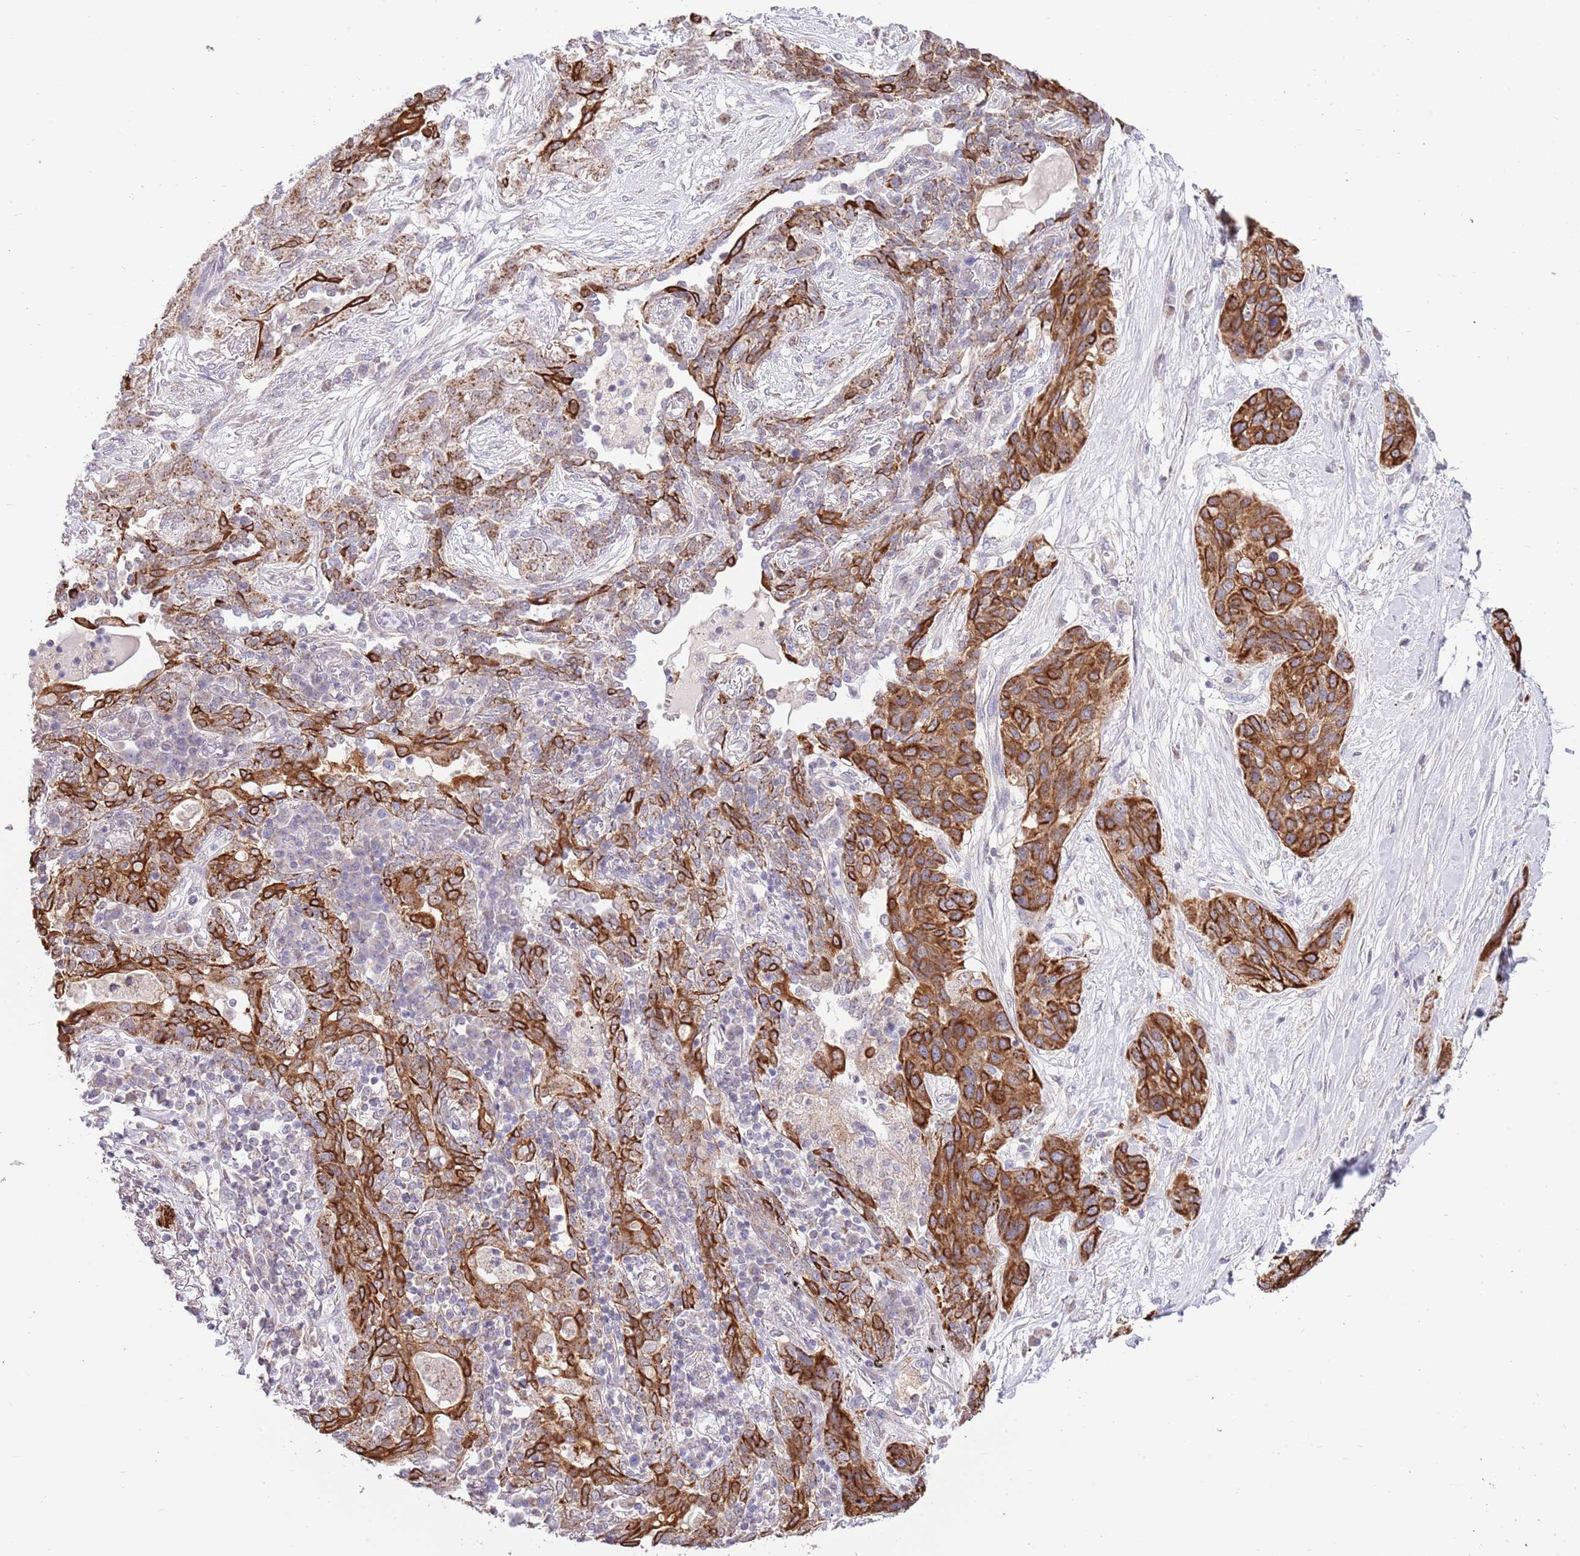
{"staining": {"intensity": "strong", "quantity": ">75%", "location": "cytoplasmic/membranous"}, "tissue": "lung cancer", "cell_type": "Tumor cells", "image_type": "cancer", "snomed": [{"axis": "morphology", "description": "Squamous cell carcinoma, NOS"}, {"axis": "topography", "description": "Lung"}], "caption": "Lung cancer stained with a brown dye displays strong cytoplasmic/membranous positive staining in approximately >75% of tumor cells.", "gene": "ARL2BP", "patient": {"sex": "female", "age": 70}}